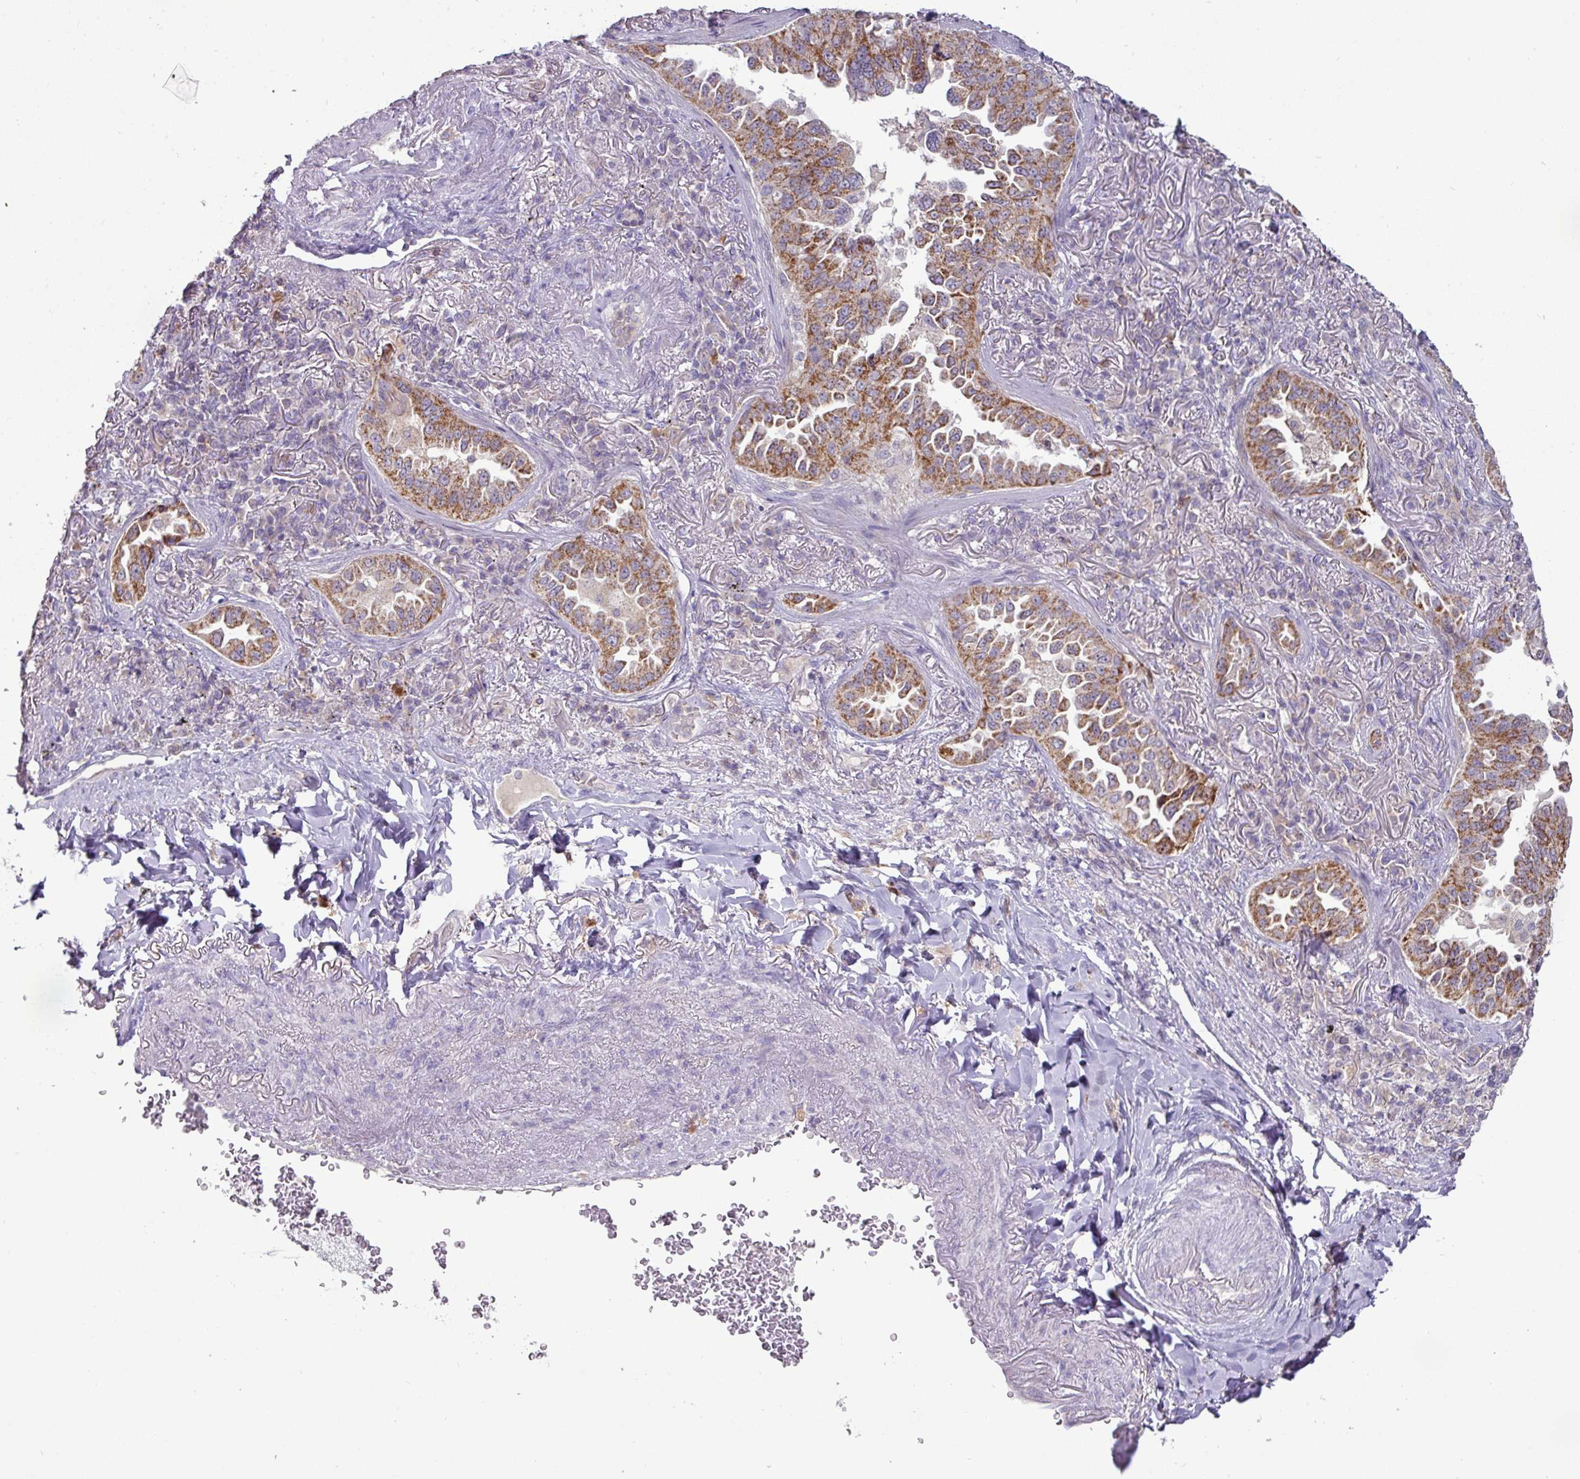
{"staining": {"intensity": "moderate", "quantity": ">75%", "location": "cytoplasmic/membranous"}, "tissue": "lung cancer", "cell_type": "Tumor cells", "image_type": "cancer", "snomed": [{"axis": "morphology", "description": "Adenocarcinoma, NOS"}, {"axis": "topography", "description": "Lung"}], "caption": "An image of human adenocarcinoma (lung) stained for a protein exhibits moderate cytoplasmic/membranous brown staining in tumor cells.", "gene": "TRAPPC1", "patient": {"sex": "female", "age": 69}}